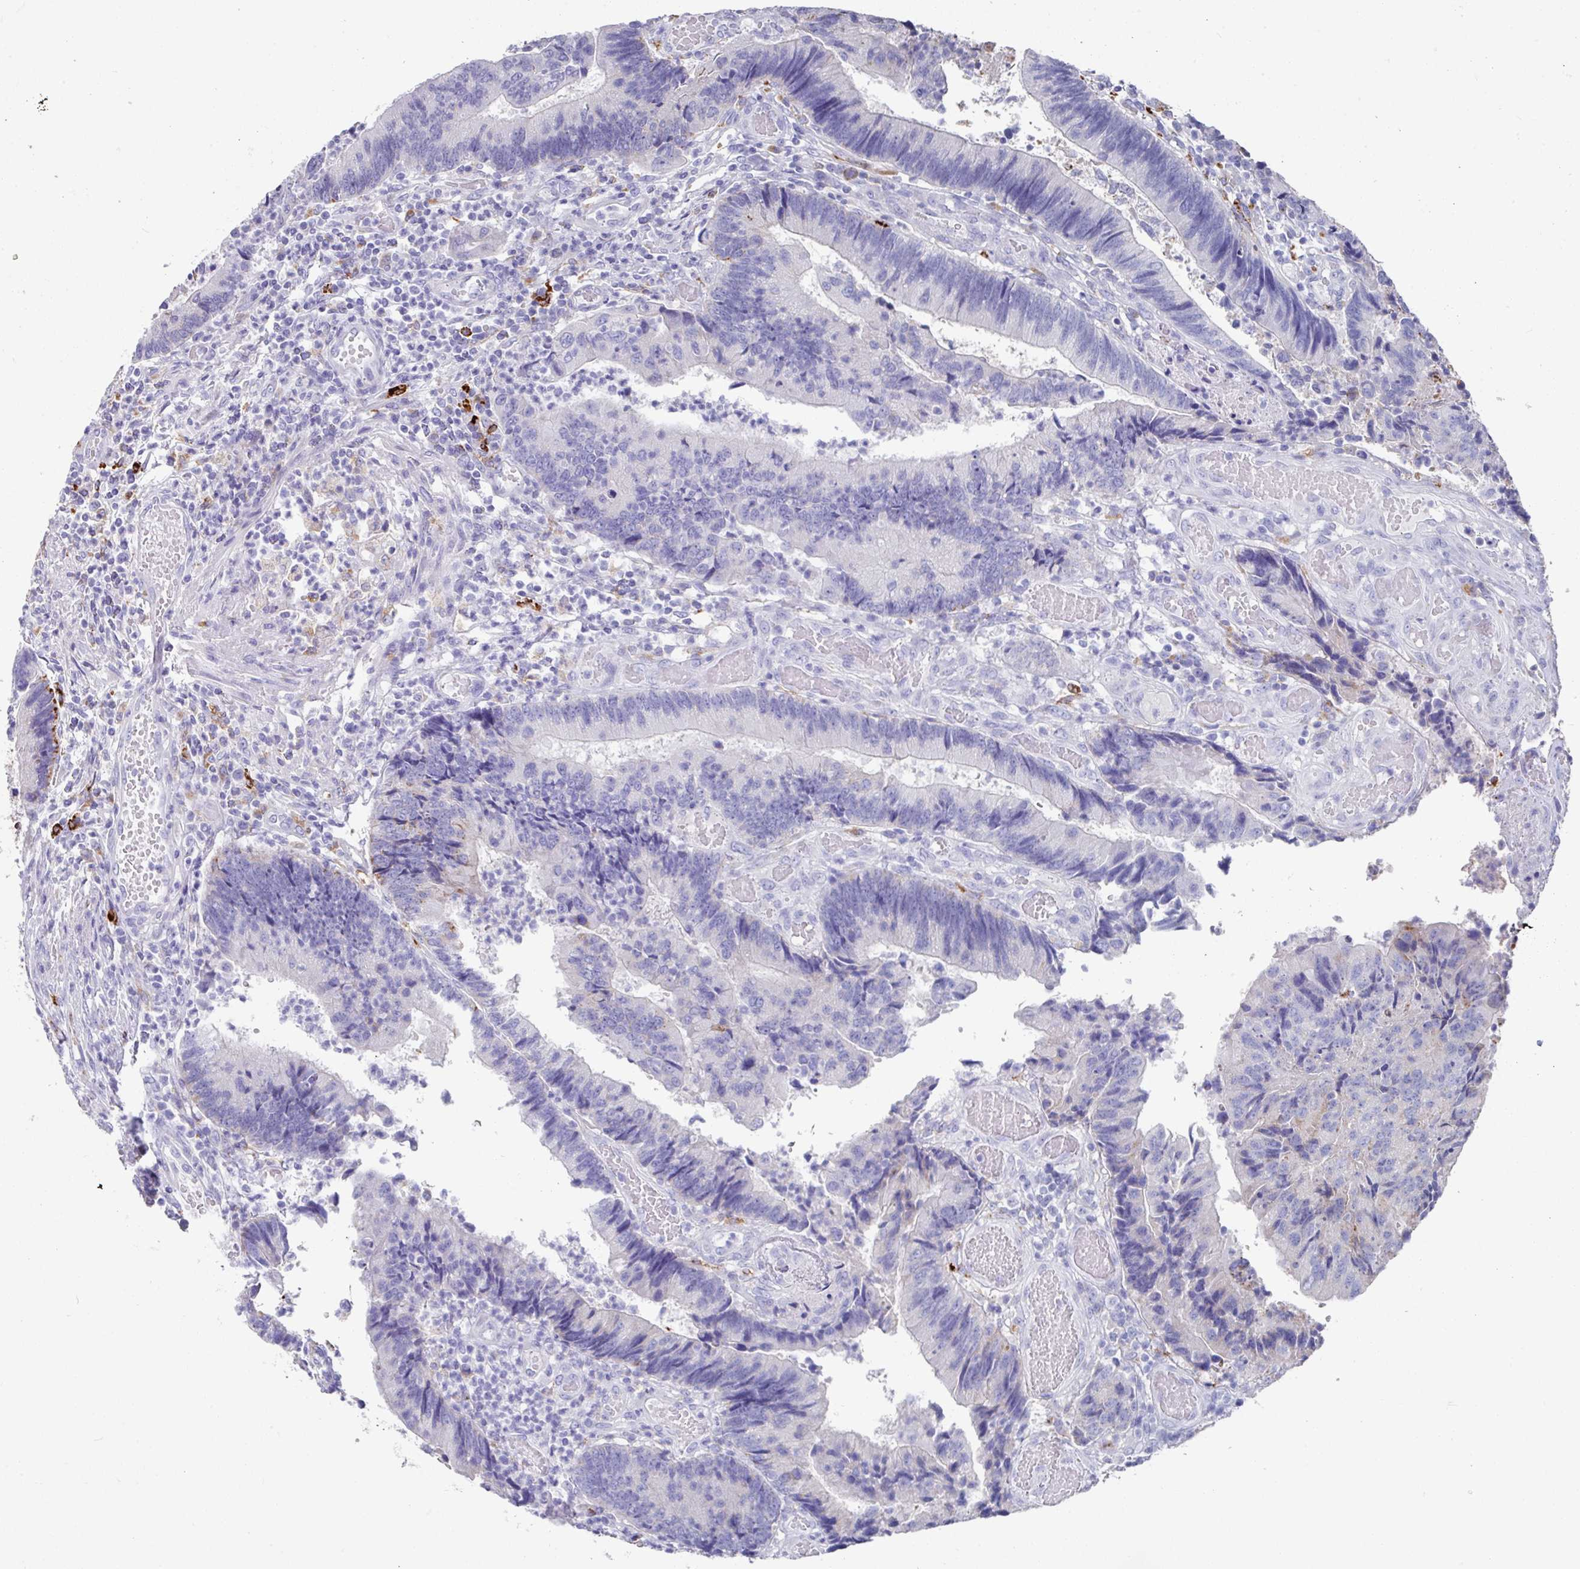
{"staining": {"intensity": "moderate", "quantity": "<25%", "location": "cytoplasmic/membranous"}, "tissue": "colorectal cancer", "cell_type": "Tumor cells", "image_type": "cancer", "snomed": [{"axis": "morphology", "description": "Adenocarcinoma, NOS"}, {"axis": "topography", "description": "Colon"}], "caption": "The histopathology image displays immunohistochemical staining of colorectal adenocarcinoma. There is moderate cytoplasmic/membranous positivity is seen in about <25% of tumor cells.", "gene": "CPVL", "patient": {"sex": "female", "age": 67}}